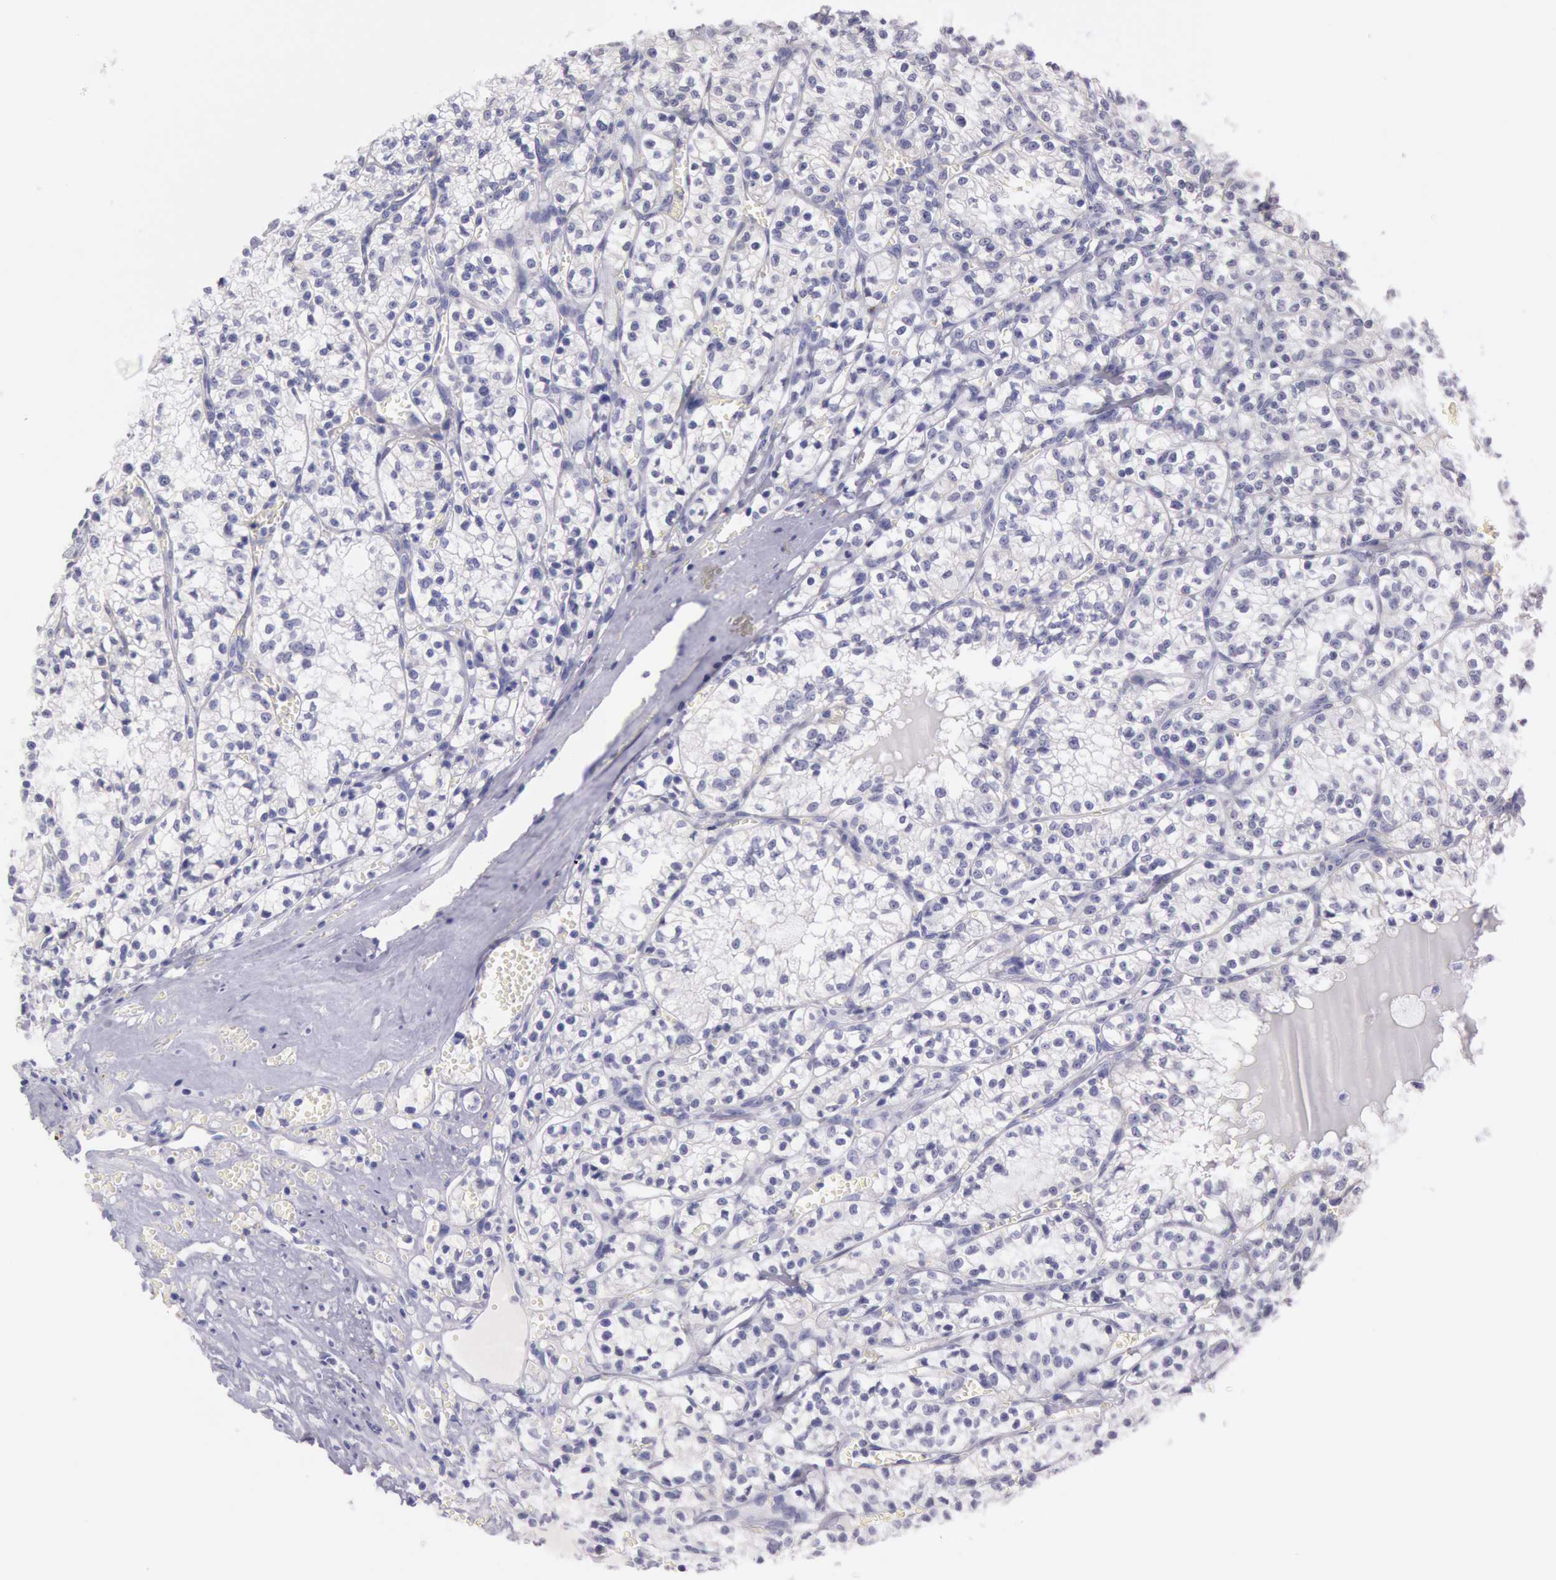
{"staining": {"intensity": "negative", "quantity": "none", "location": "none"}, "tissue": "renal cancer", "cell_type": "Tumor cells", "image_type": "cancer", "snomed": [{"axis": "morphology", "description": "Adenocarcinoma, NOS"}, {"axis": "topography", "description": "Kidney"}], "caption": "High power microscopy micrograph of an immunohistochemistry (IHC) photomicrograph of renal adenocarcinoma, revealing no significant expression in tumor cells.", "gene": "EGFR", "patient": {"sex": "male", "age": 61}}